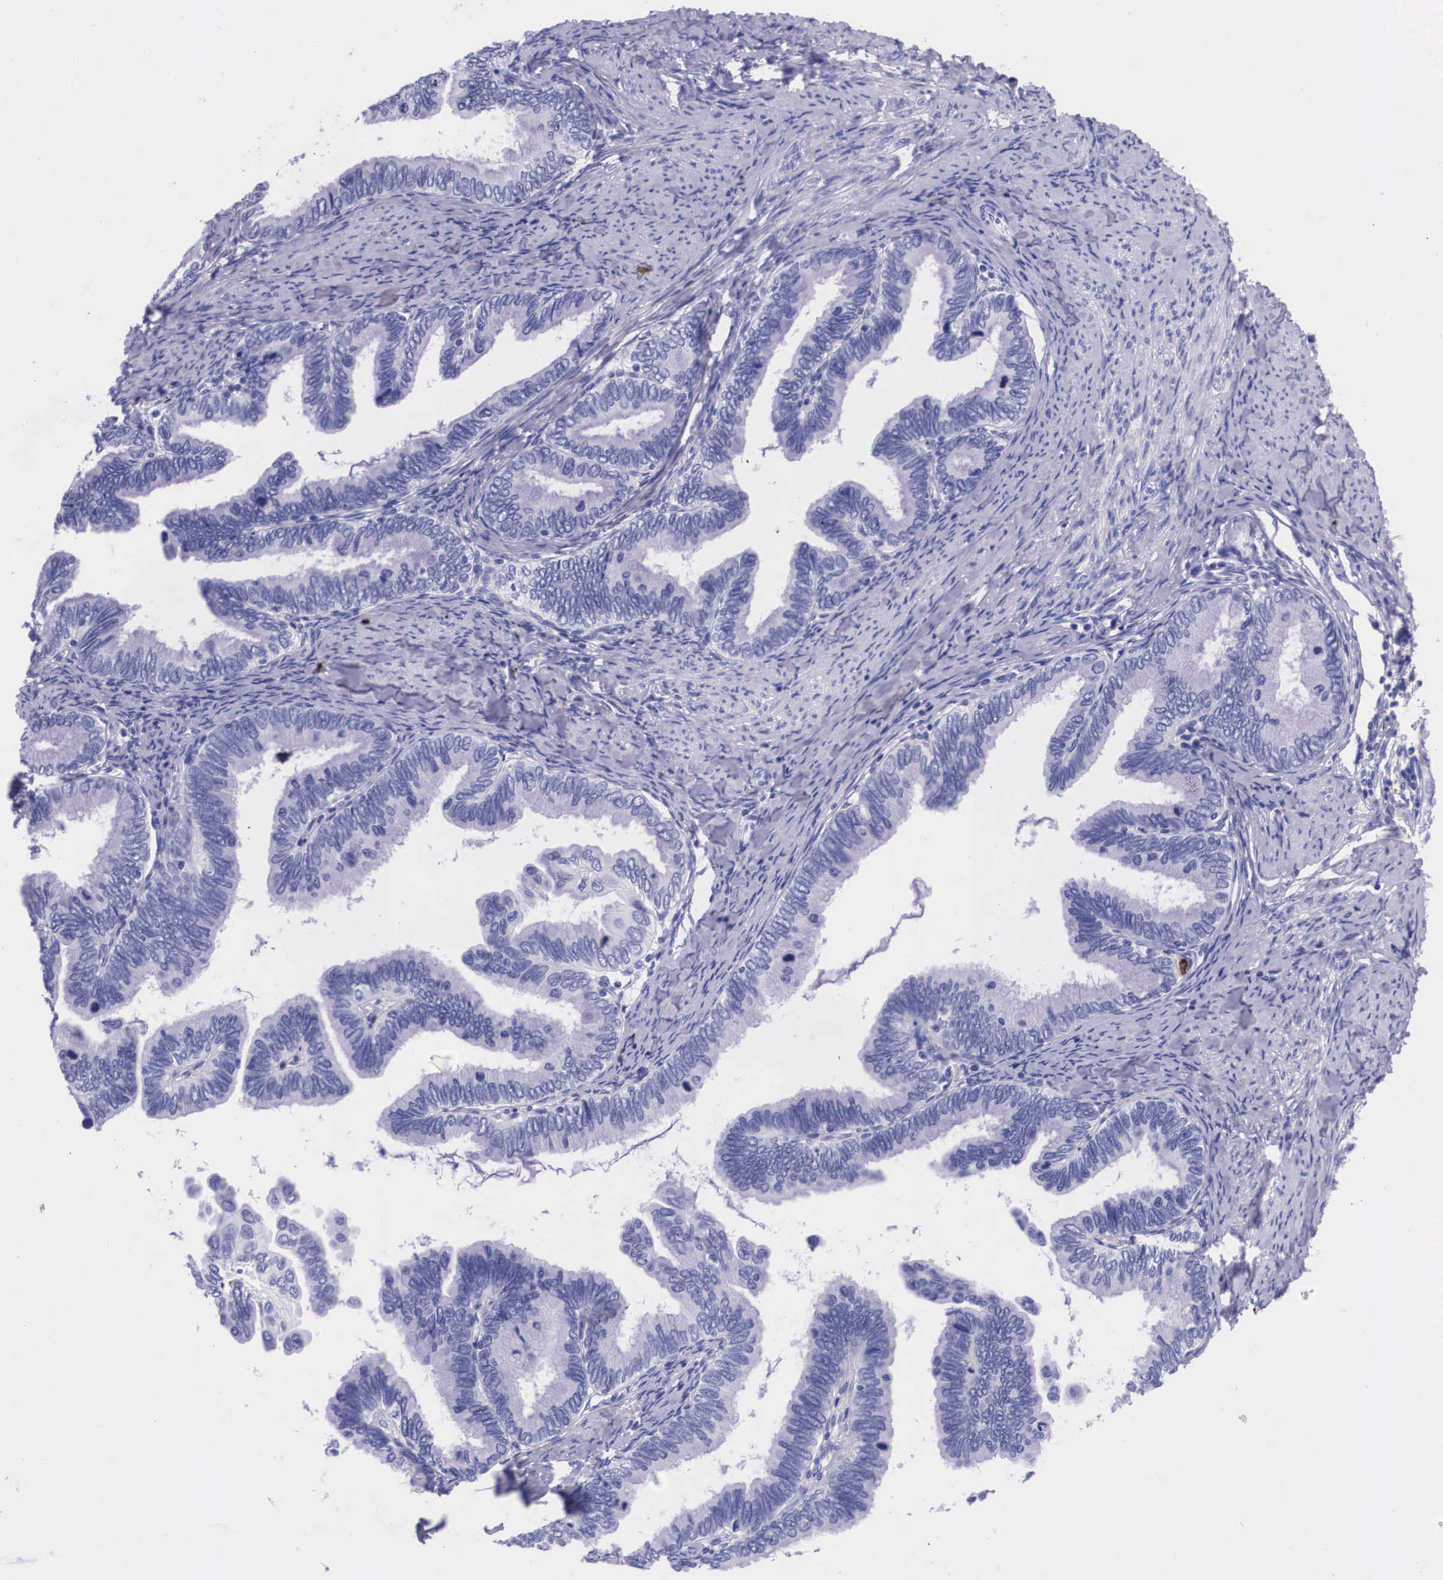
{"staining": {"intensity": "negative", "quantity": "none", "location": "none"}, "tissue": "cervical cancer", "cell_type": "Tumor cells", "image_type": "cancer", "snomed": [{"axis": "morphology", "description": "Adenocarcinoma, NOS"}, {"axis": "topography", "description": "Cervix"}], "caption": "IHC image of cervical adenocarcinoma stained for a protein (brown), which reveals no expression in tumor cells.", "gene": "PLG", "patient": {"sex": "female", "age": 49}}